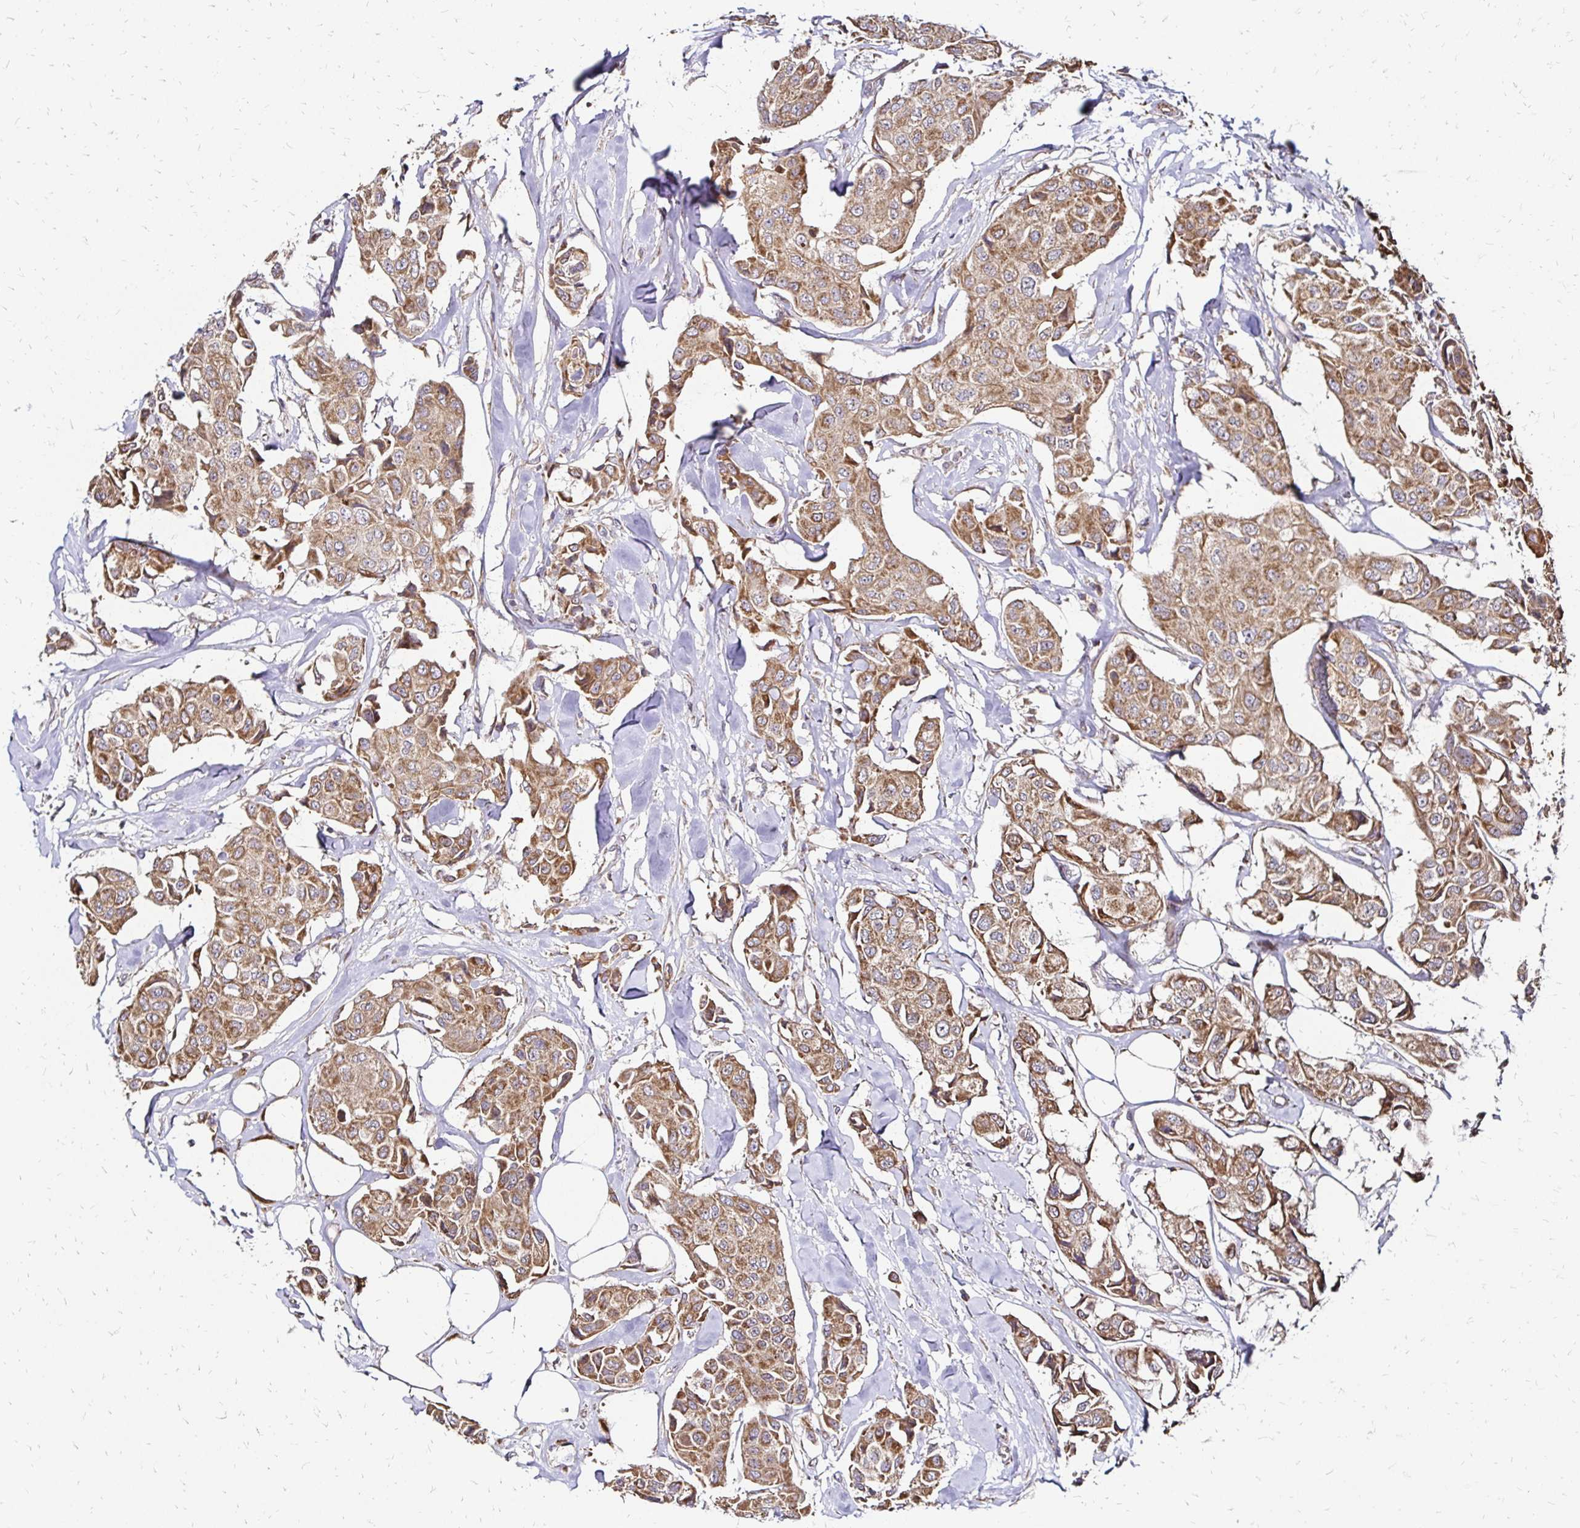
{"staining": {"intensity": "moderate", "quantity": ">75%", "location": "cytoplasmic/membranous"}, "tissue": "breast cancer", "cell_type": "Tumor cells", "image_type": "cancer", "snomed": [{"axis": "morphology", "description": "Duct carcinoma"}, {"axis": "topography", "description": "Breast"}, {"axis": "topography", "description": "Lymph node"}], "caption": "This is an image of IHC staining of breast cancer (intraductal carcinoma), which shows moderate positivity in the cytoplasmic/membranous of tumor cells.", "gene": "ZW10", "patient": {"sex": "female", "age": 80}}